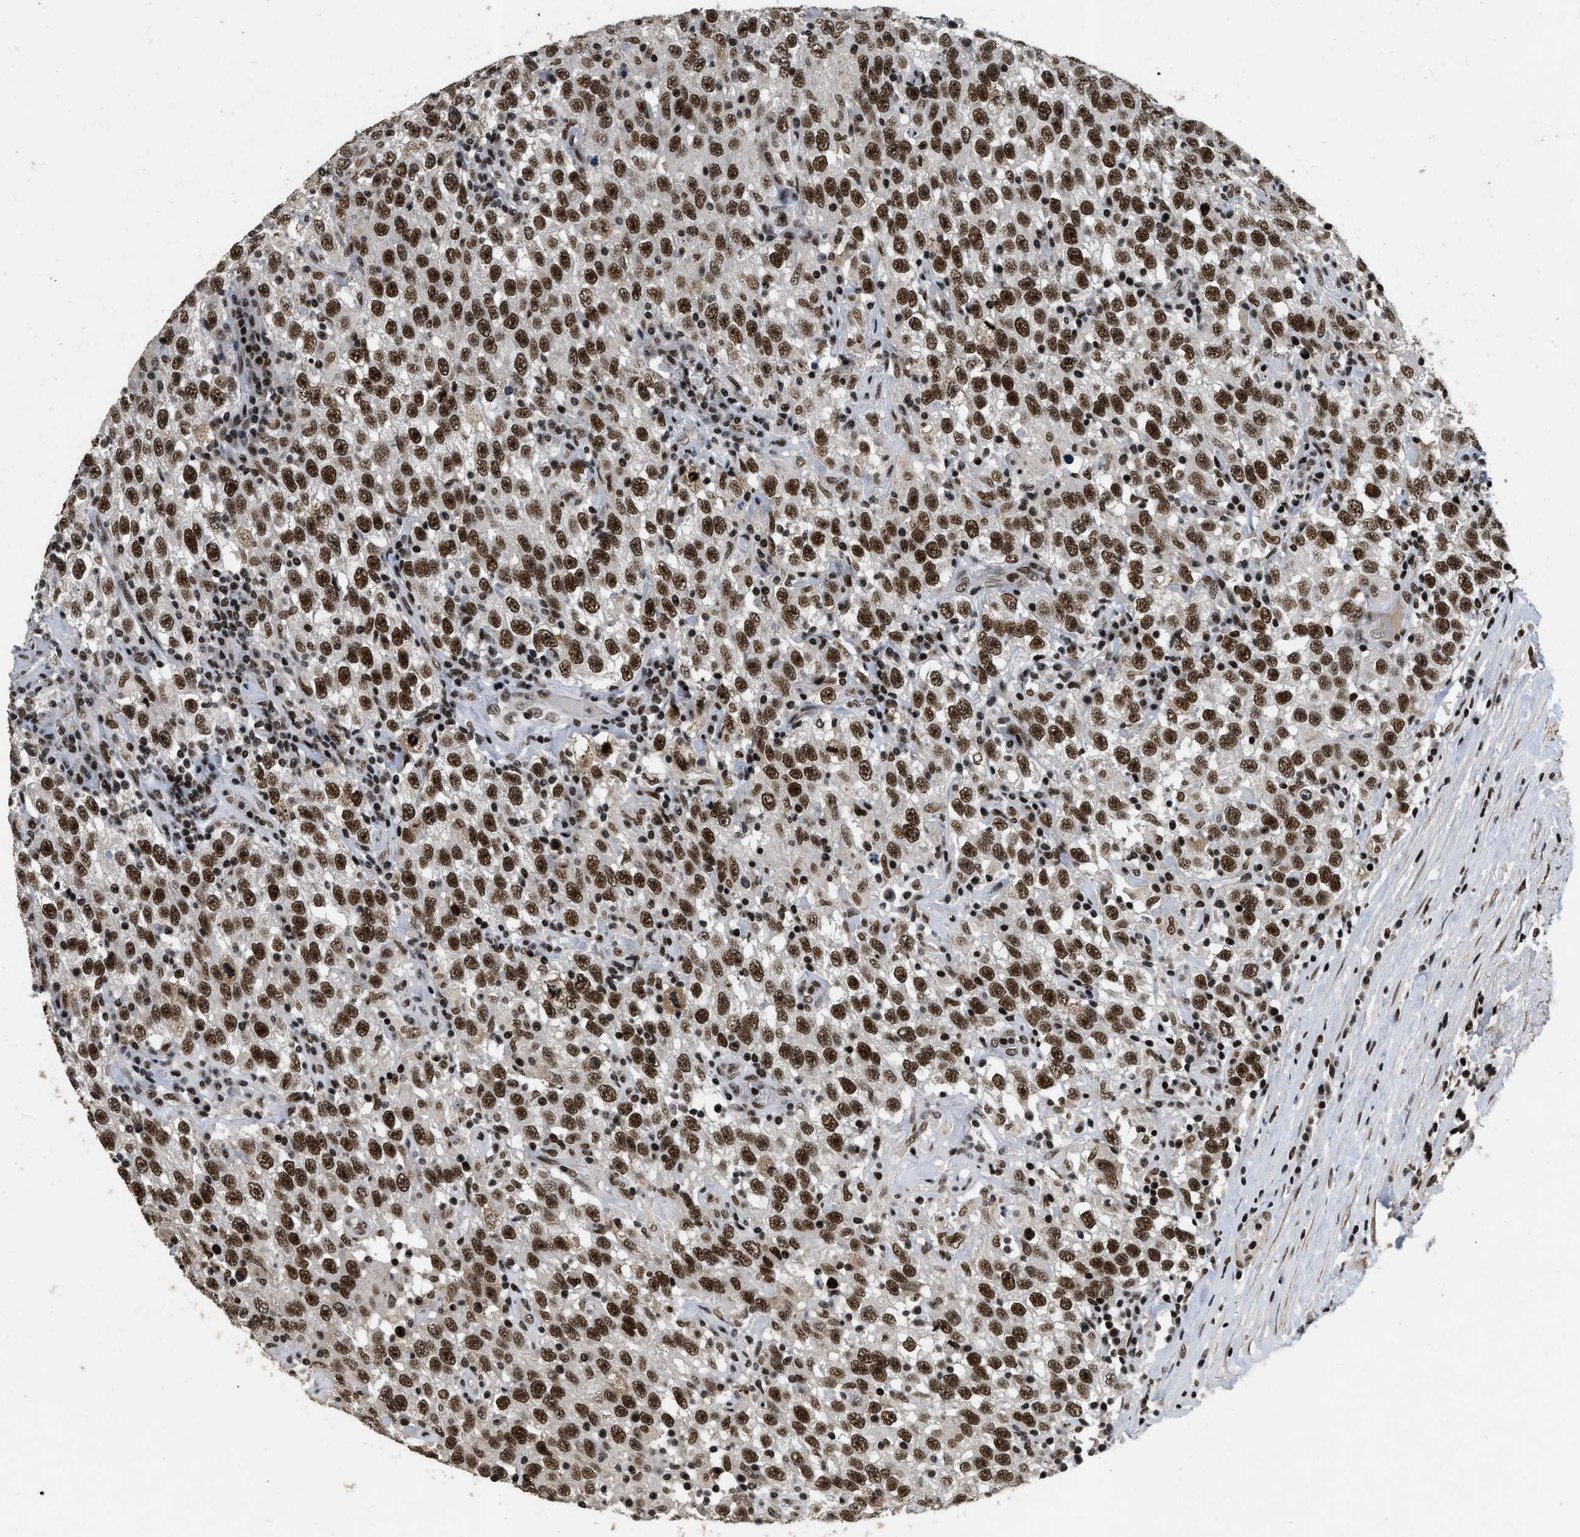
{"staining": {"intensity": "strong", "quantity": ">75%", "location": "nuclear"}, "tissue": "testis cancer", "cell_type": "Tumor cells", "image_type": "cancer", "snomed": [{"axis": "morphology", "description": "Seminoma, NOS"}, {"axis": "topography", "description": "Testis"}], "caption": "The micrograph demonstrates staining of testis cancer, revealing strong nuclear protein expression (brown color) within tumor cells.", "gene": "SMARCB1", "patient": {"sex": "male", "age": 41}}